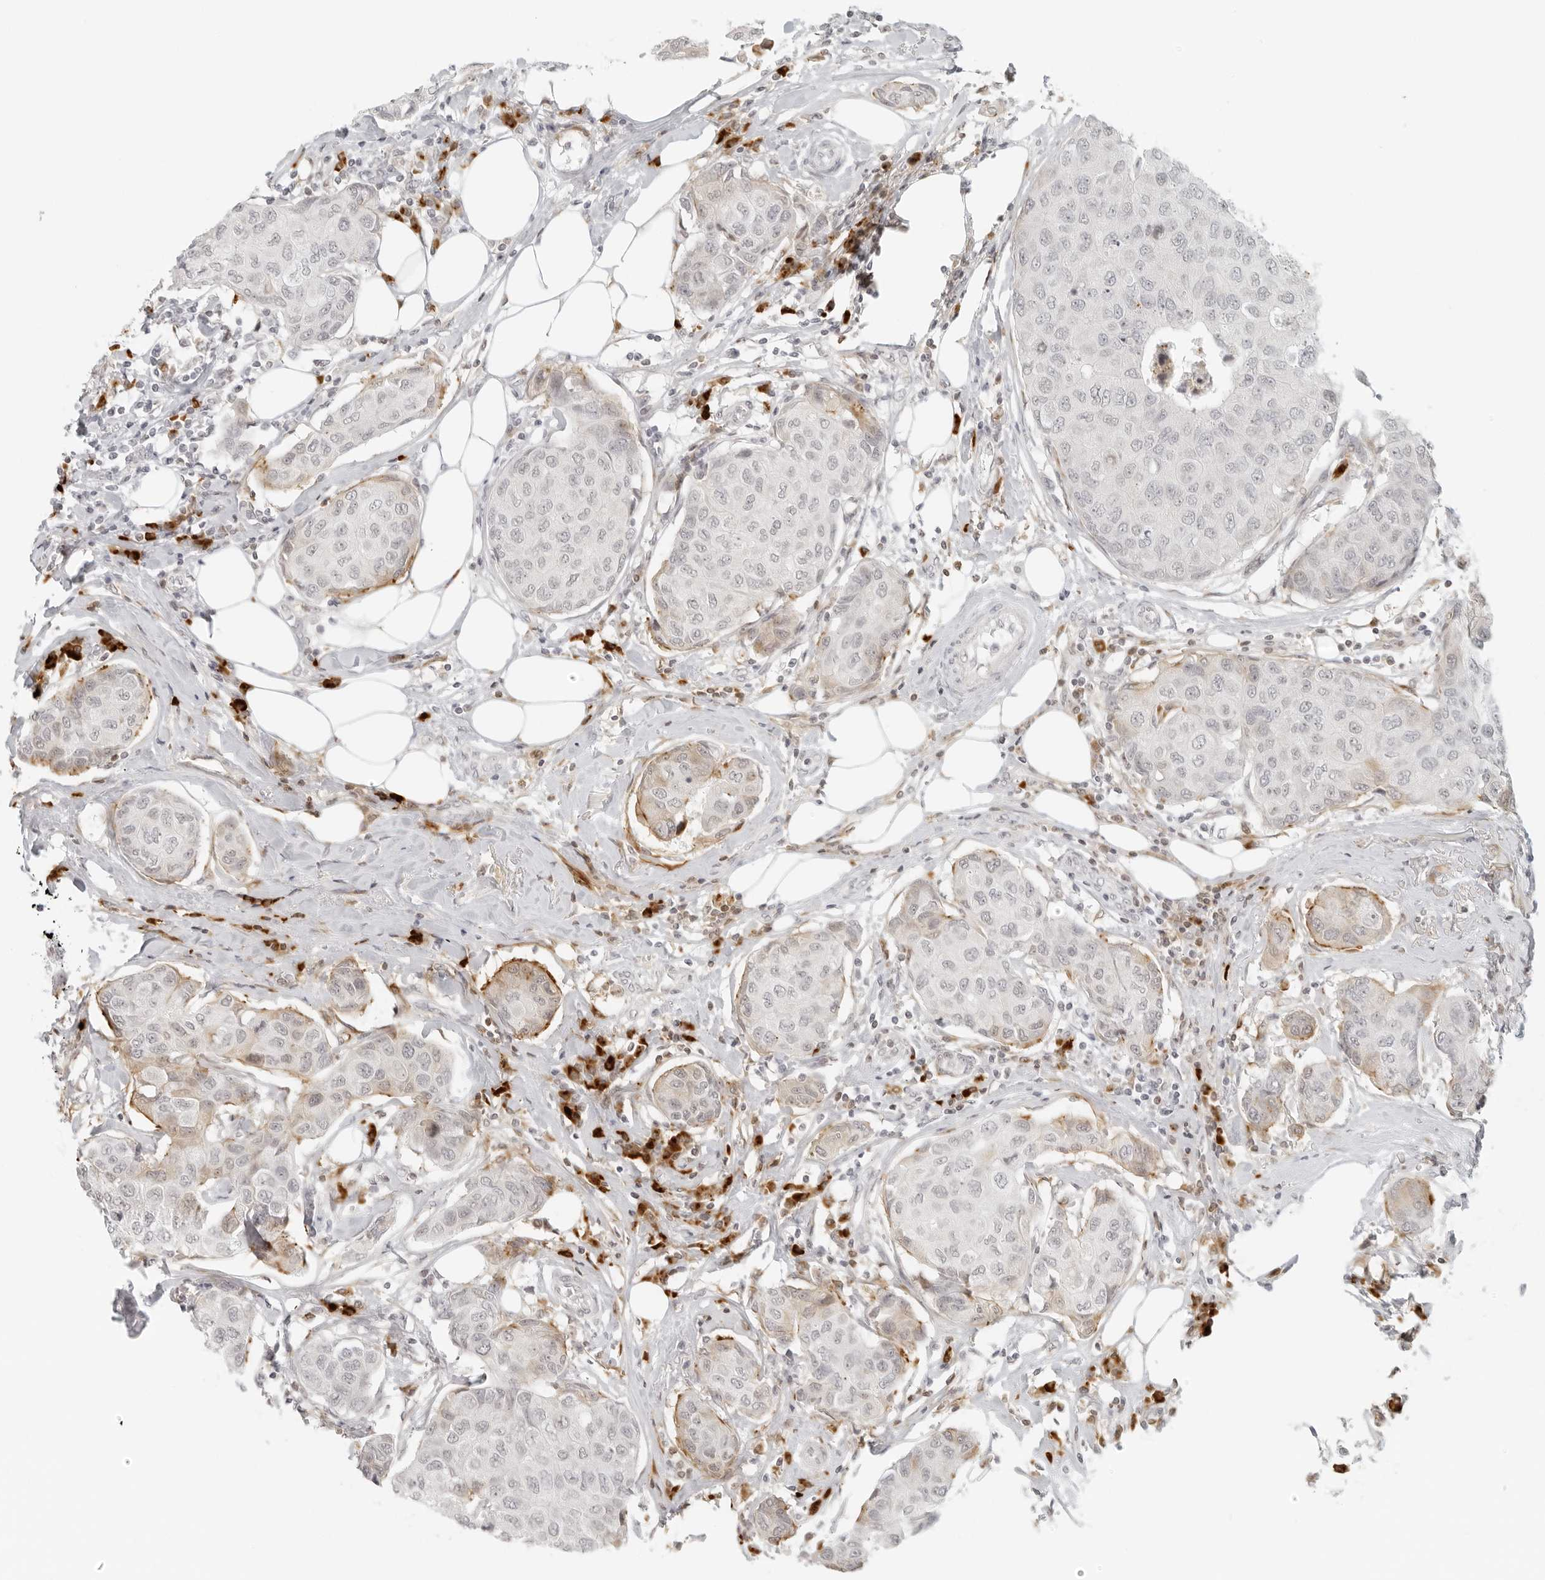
{"staining": {"intensity": "negative", "quantity": "none", "location": "none"}, "tissue": "breast cancer", "cell_type": "Tumor cells", "image_type": "cancer", "snomed": [{"axis": "morphology", "description": "Duct carcinoma"}, {"axis": "topography", "description": "Breast"}], "caption": "Immunohistochemistry histopathology image of neoplastic tissue: breast cancer (invasive ductal carcinoma) stained with DAB (3,3'-diaminobenzidine) demonstrates no significant protein positivity in tumor cells.", "gene": "ZNF678", "patient": {"sex": "female", "age": 80}}